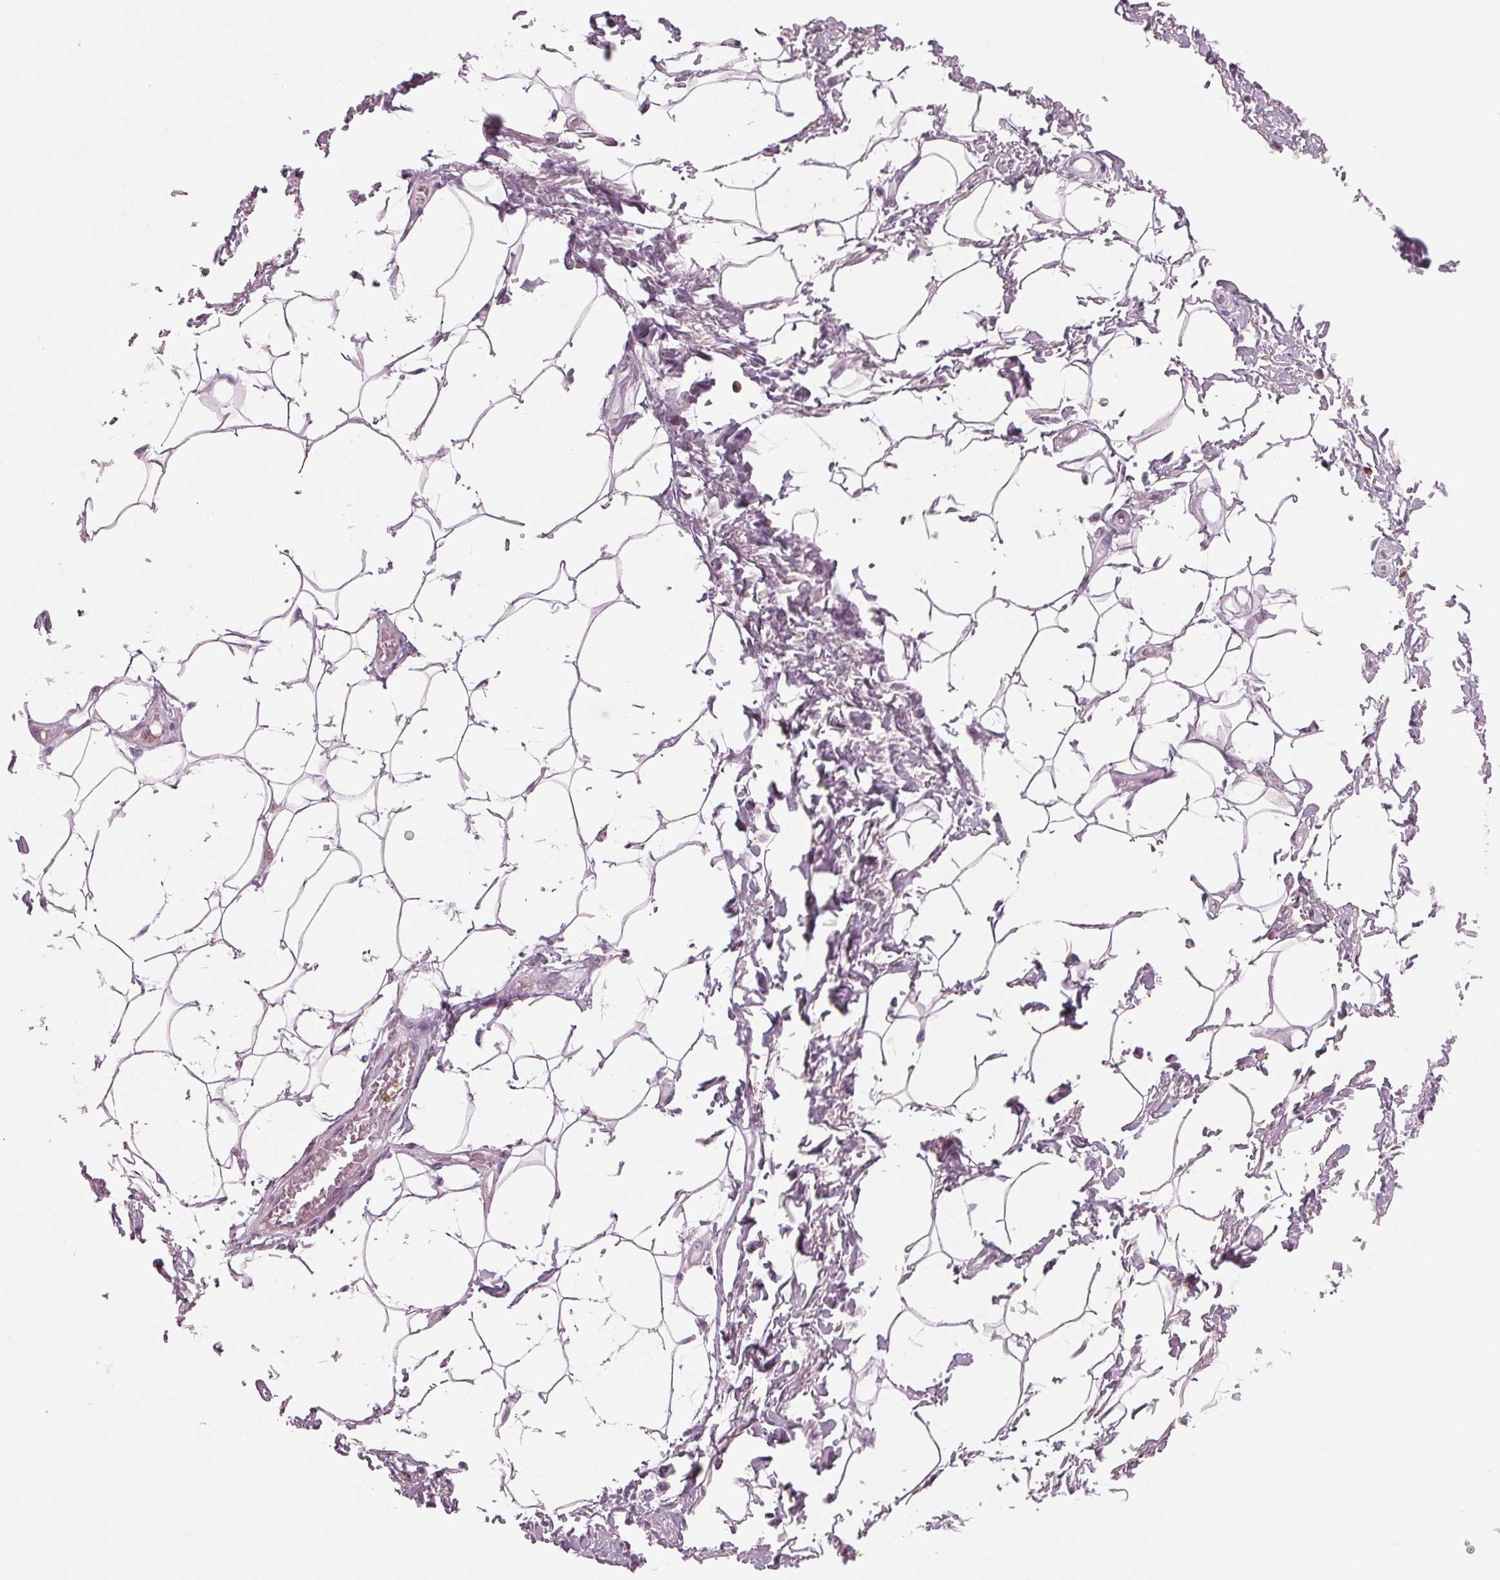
{"staining": {"intensity": "negative", "quantity": "none", "location": "none"}, "tissue": "adipose tissue", "cell_type": "Adipocytes", "image_type": "normal", "snomed": [{"axis": "morphology", "description": "Normal tissue, NOS"}, {"axis": "topography", "description": "Peripheral nerve tissue"}], "caption": "High magnification brightfield microscopy of unremarkable adipose tissue stained with DAB (3,3'-diaminobenzidine) (brown) and counterstained with hematoxylin (blue): adipocytes show no significant staining.", "gene": "BTLA", "patient": {"sex": "male", "age": 51}}